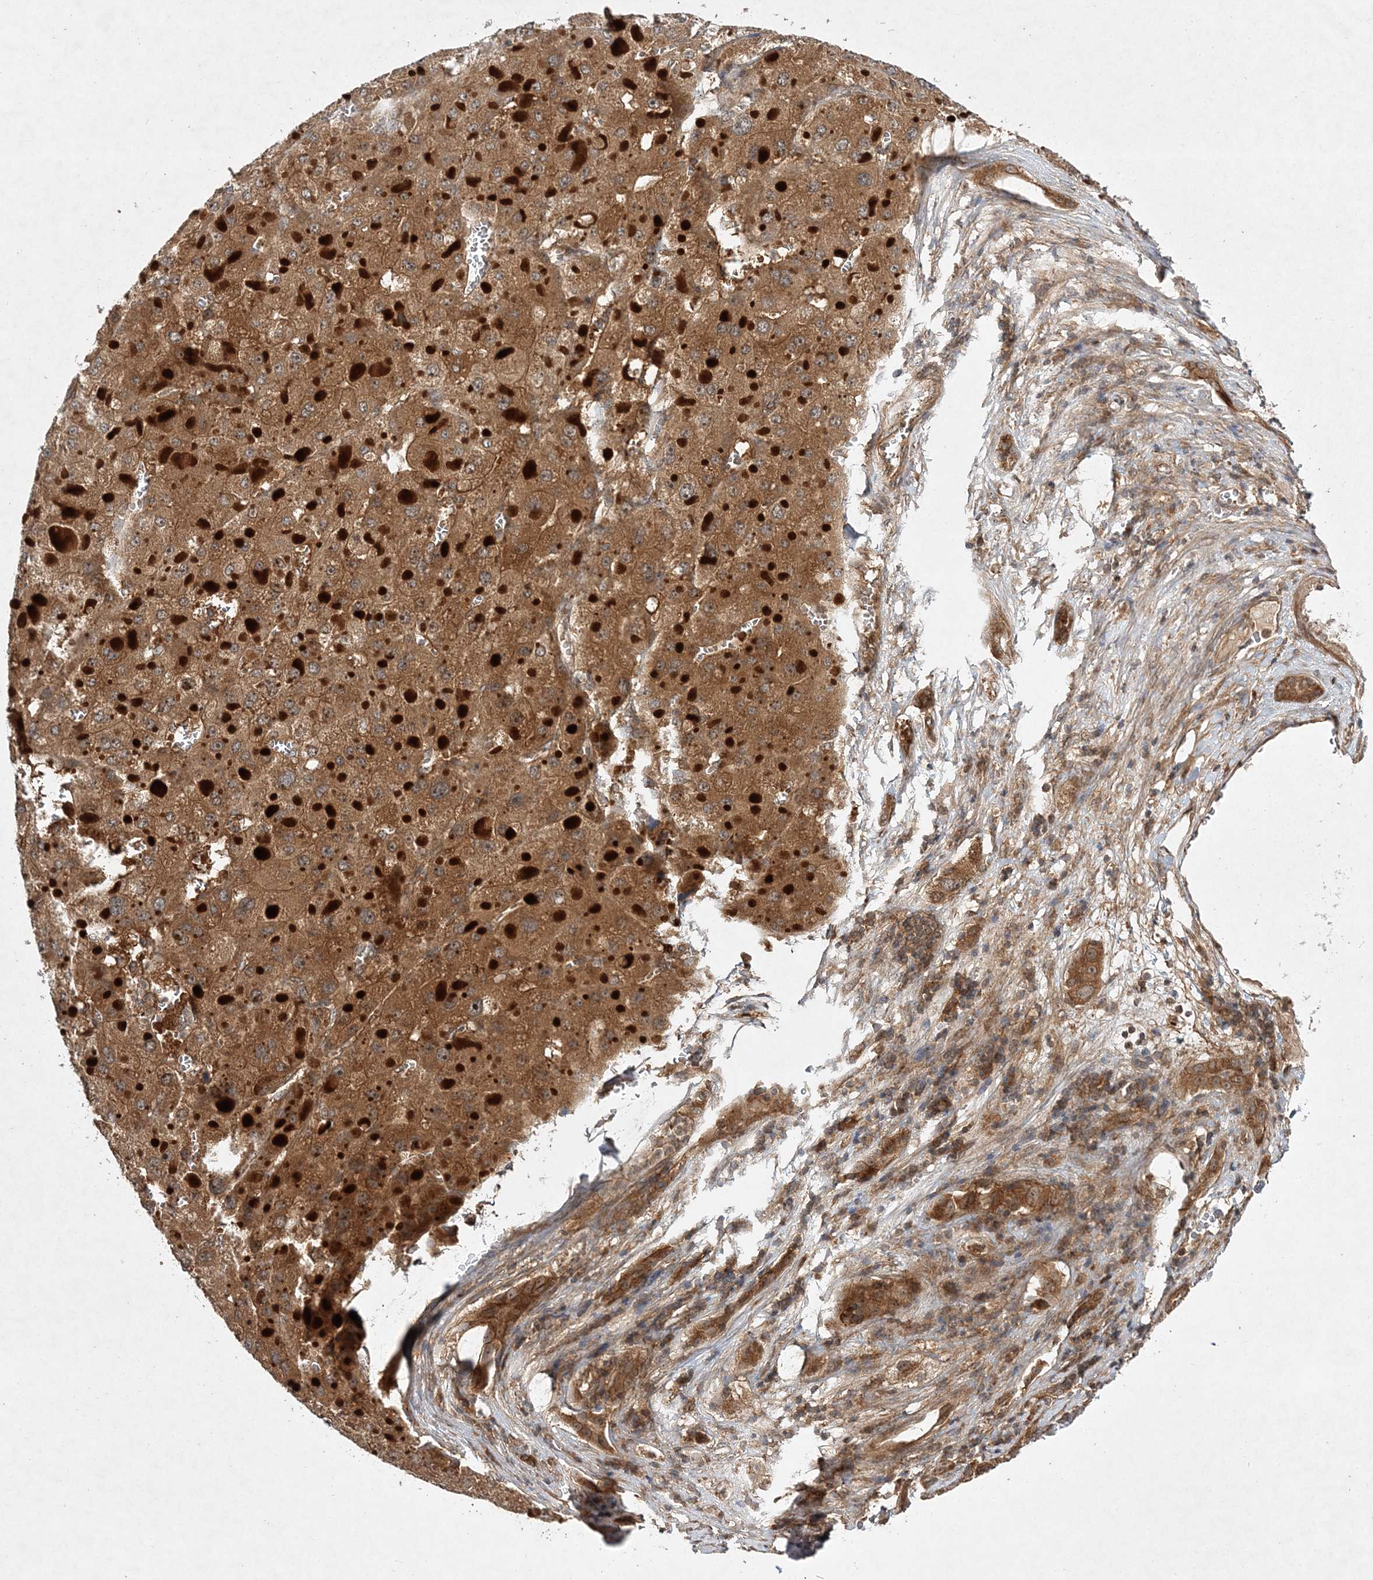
{"staining": {"intensity": "moderate", "quantity": ">75%", "location": "cytoplasmic/membranous"}, "tissue": "liver cancer", "cell_type": "Tumor cells", "image_type": "cancer", "snomed": [{"axis": "morphology", "description": "Carcinoma, Hepatocellular, NOS"}, {"axis": "topography", "description": "Liver"}], "caption": "Liver cancer stained with a protein marker exhibits moderate staining in tumor cells.", "gene": "TMEM9B", "patient": {"sex": "female", "age": 73}}